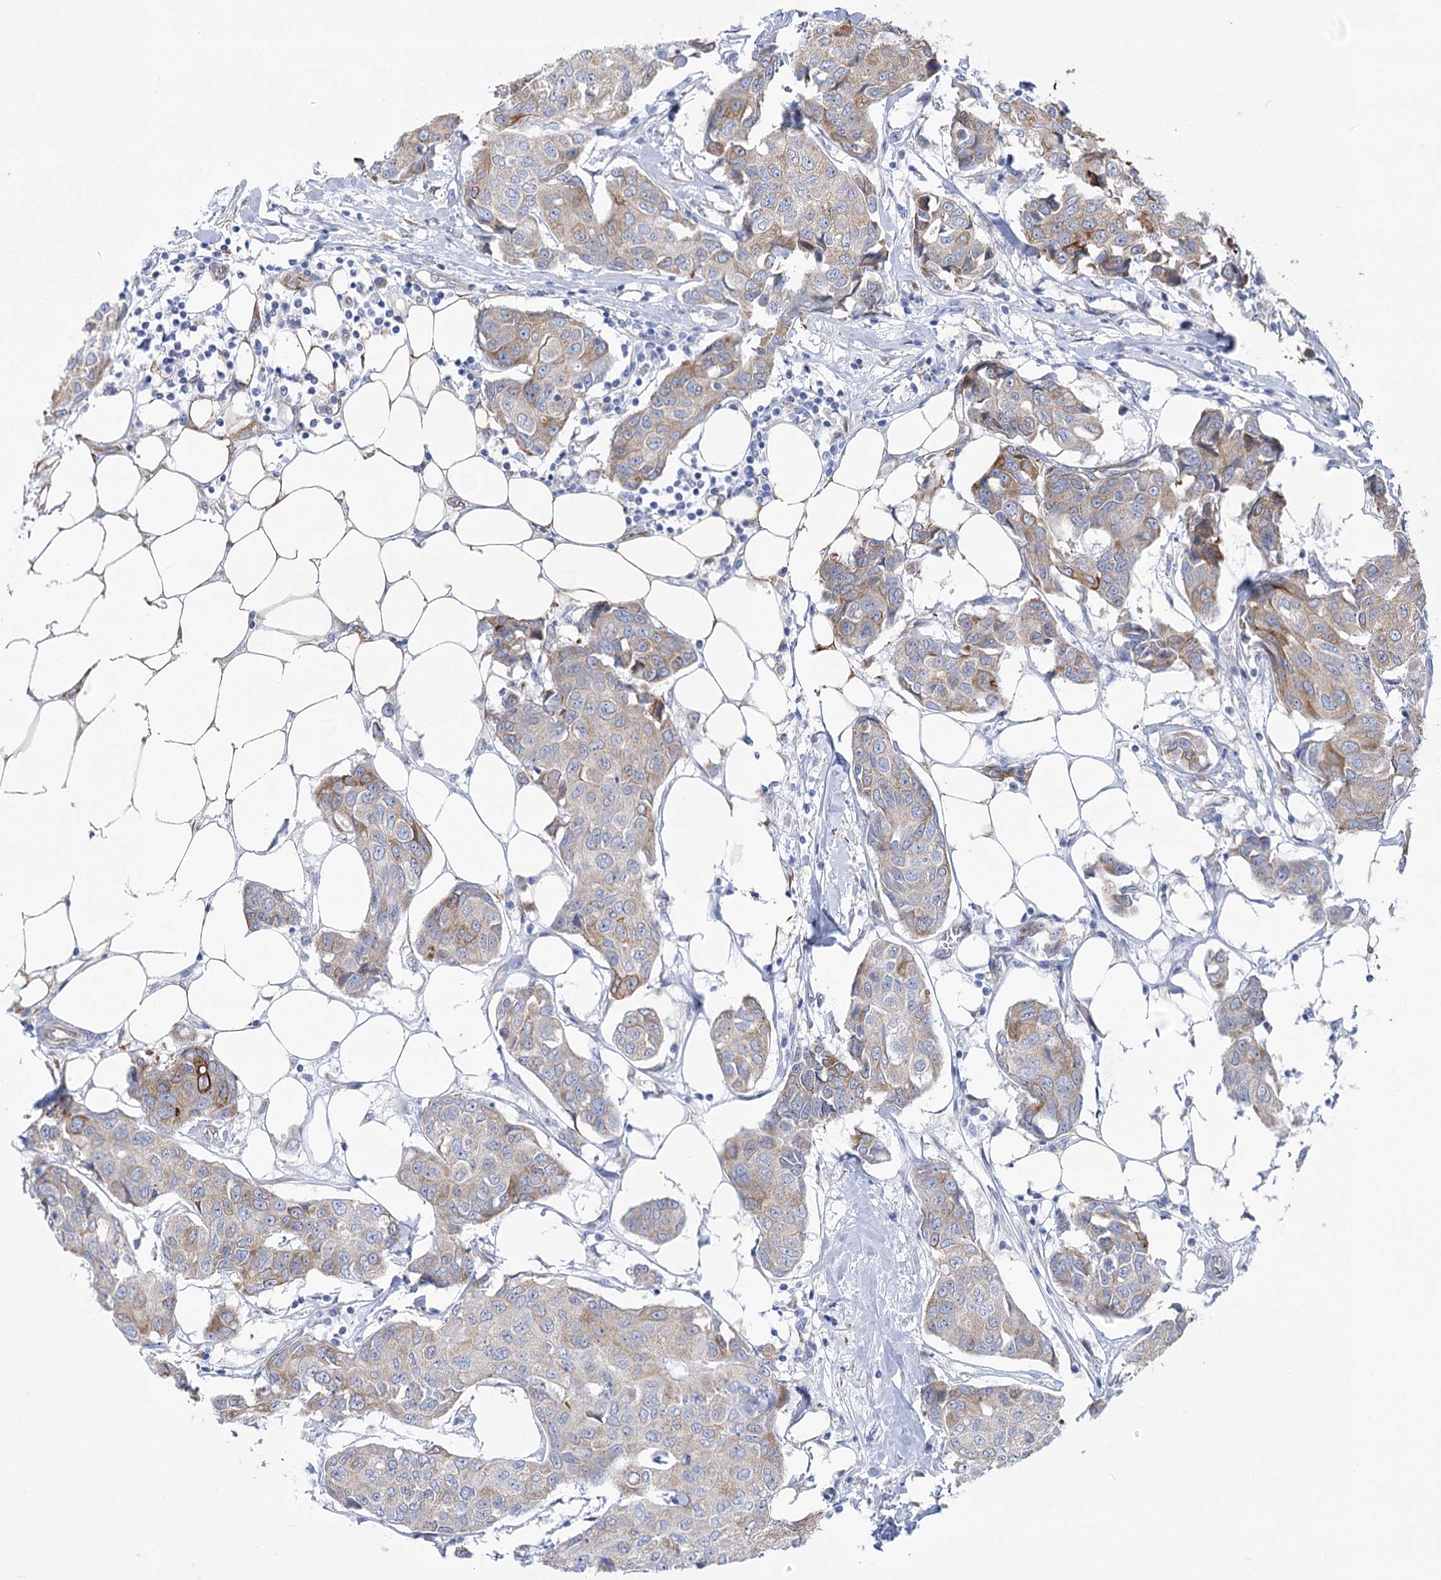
{"staining": {"intensity": "weak", "quantity": "25%-75%", "location": "cytoplasmic/membranous"}, "tissue": "breast cancer", "cell_type": "Tumor cells", "image_type": "cancer", "snomed": [{"axis": "morphology", "description": "Duct carcinoma"}, {"axis": "topography", "description": "Breast"}], "caption": "Tumor cells reveal low levels of weak cytoplasmic/membranous staining in about 25%-75% of cells in human breast cancer (invasive ductal carcinoma).", "gene": "YTHDC2", "patient": {"sex": "female", "age": 80}}